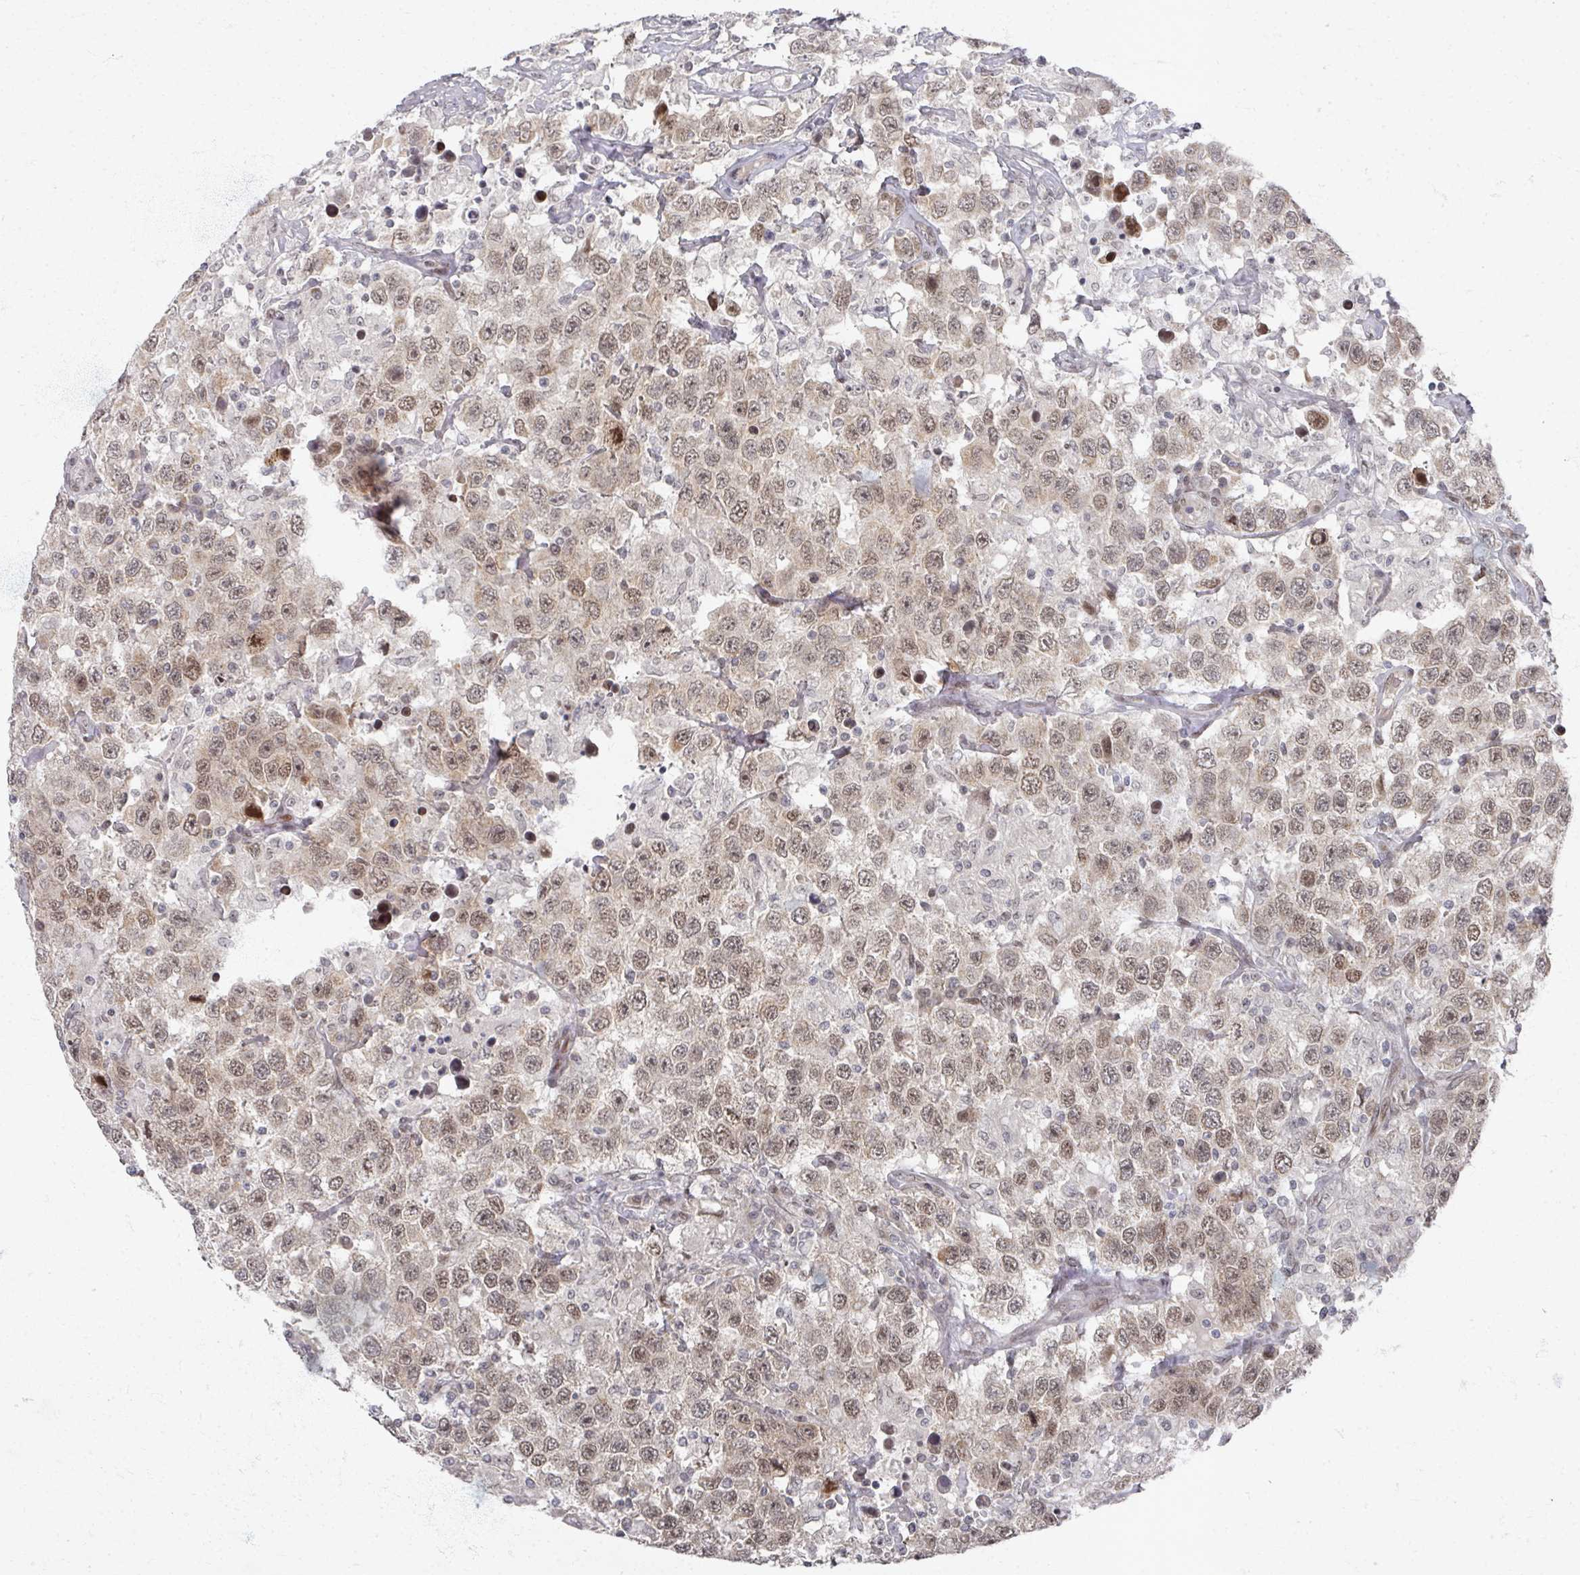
{"staining": {"intensity": "moderate", "quantity": ">75%", "location": "nuclear"}, "tissue": "testis cancer", "cell_type": "Tumor cells", "image_type": "cancer", "snomed": [{"axis": "morphology", "description": "Seminoma, NOS"}, {"axis": "topography", "description": "Testis"}], "caption": "Immunohistochemical staining of human testis cancer (seminoma) reveals medium levels of moderate nuclear staining in approximately >75% of tumor cells.", "gene": "PSKH1", "patient": {"sex": "male", "age": 41}}